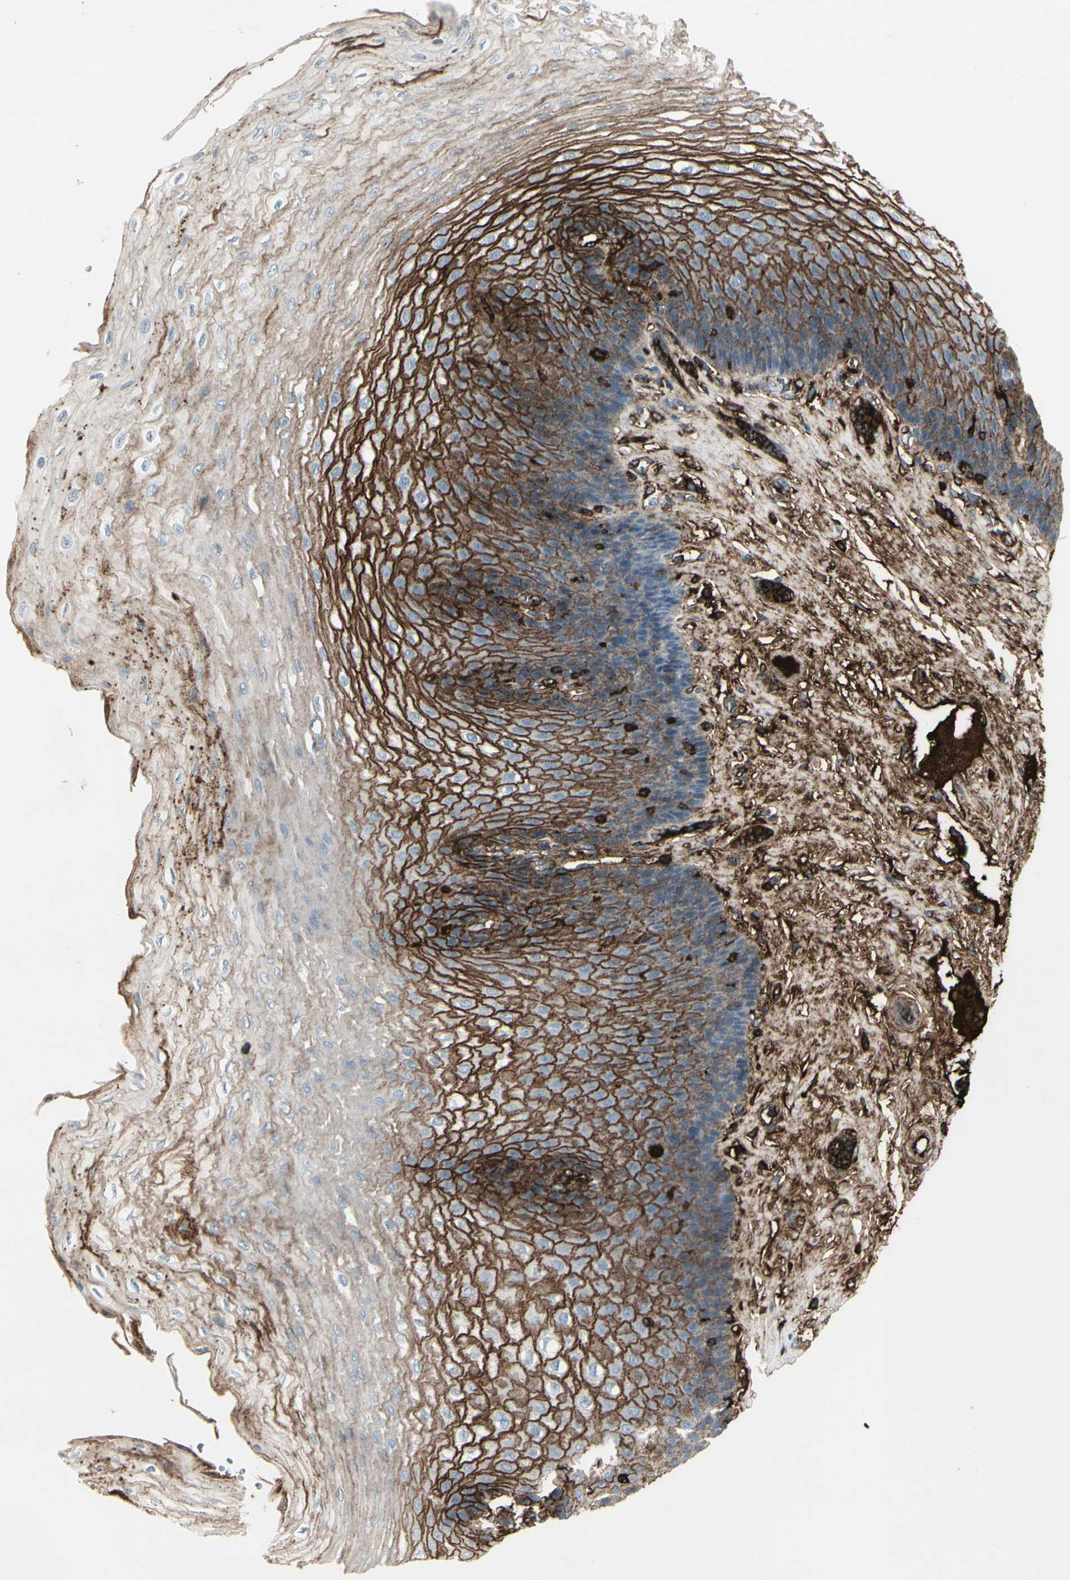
{"staining": {"intensity": "strong", "quantity": "25%-75%", "location": "cytoplasmic/membranous"}, "tissue": "esophagus", "cell_type": "Squamous epithelial cells", "image_type": "normal", "snomed": [{"axis": "morphology", "description": "Normal tissue, NOS"}, {"axis": "topography", "description": "Esophagus"}], "caption": "Esophagus was stained to show a protein in brown. There is high levels of strong cytoplasmic/membranous positivity in approximately 25%-75% of squamous epithelial cells. (DAB IHC, brown staining for protein, blue staining for nuclei).", "gene": "IGHG1", "patient": {"sex": "female", "age": 72}}